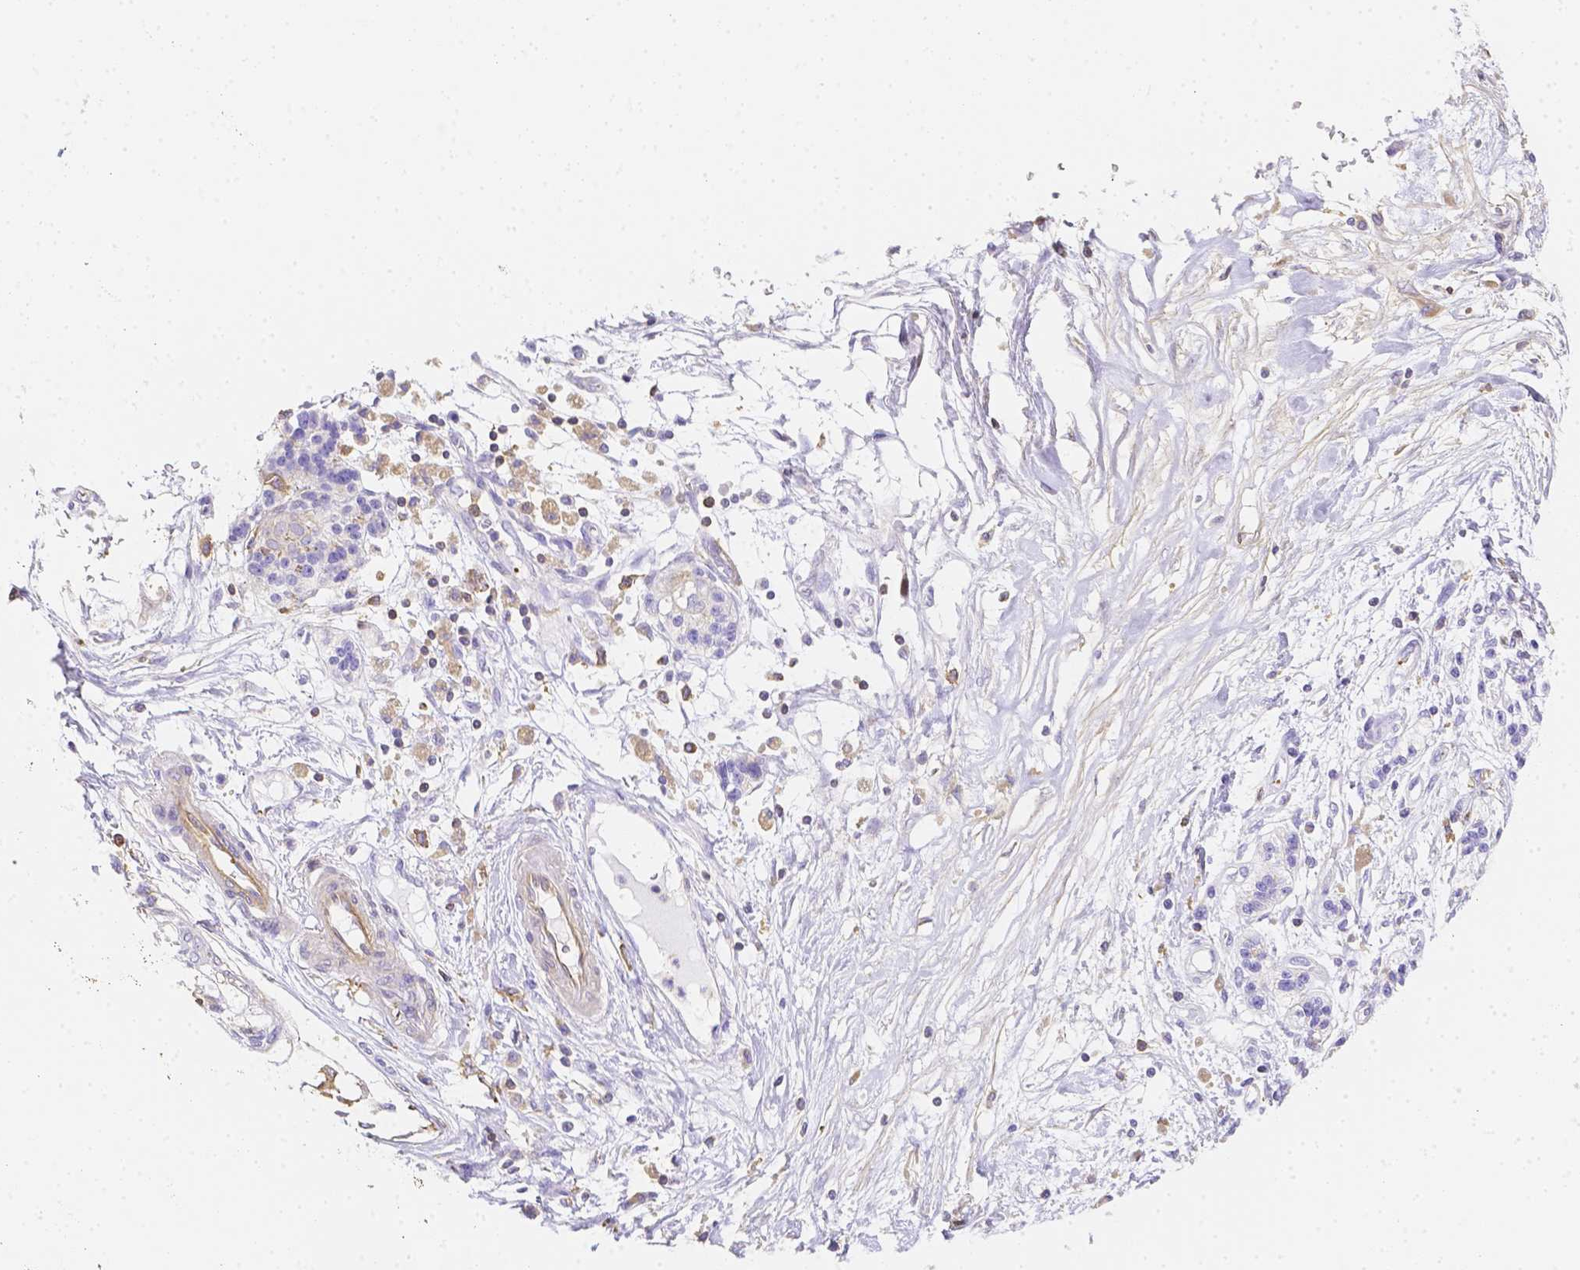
{"staining": {"intensity": "negative", "quantity": "none", "location": "none"}, "tissue": "pancreatic cancer", "cell_type": "Tumor cells", "image_type": "cancer", "snomed": [{"axis": "morphology", "description": "Adenocarcinoma, NOS"}, {"axis": "topography", "description": "Pancreas"}], "caption": "Image shows no protein positivity in tumor cells of adenocarcinoma (pancreatic) tissue.", "gene": "ASAH2", "patient": {"sex": "female", "age": 77}}